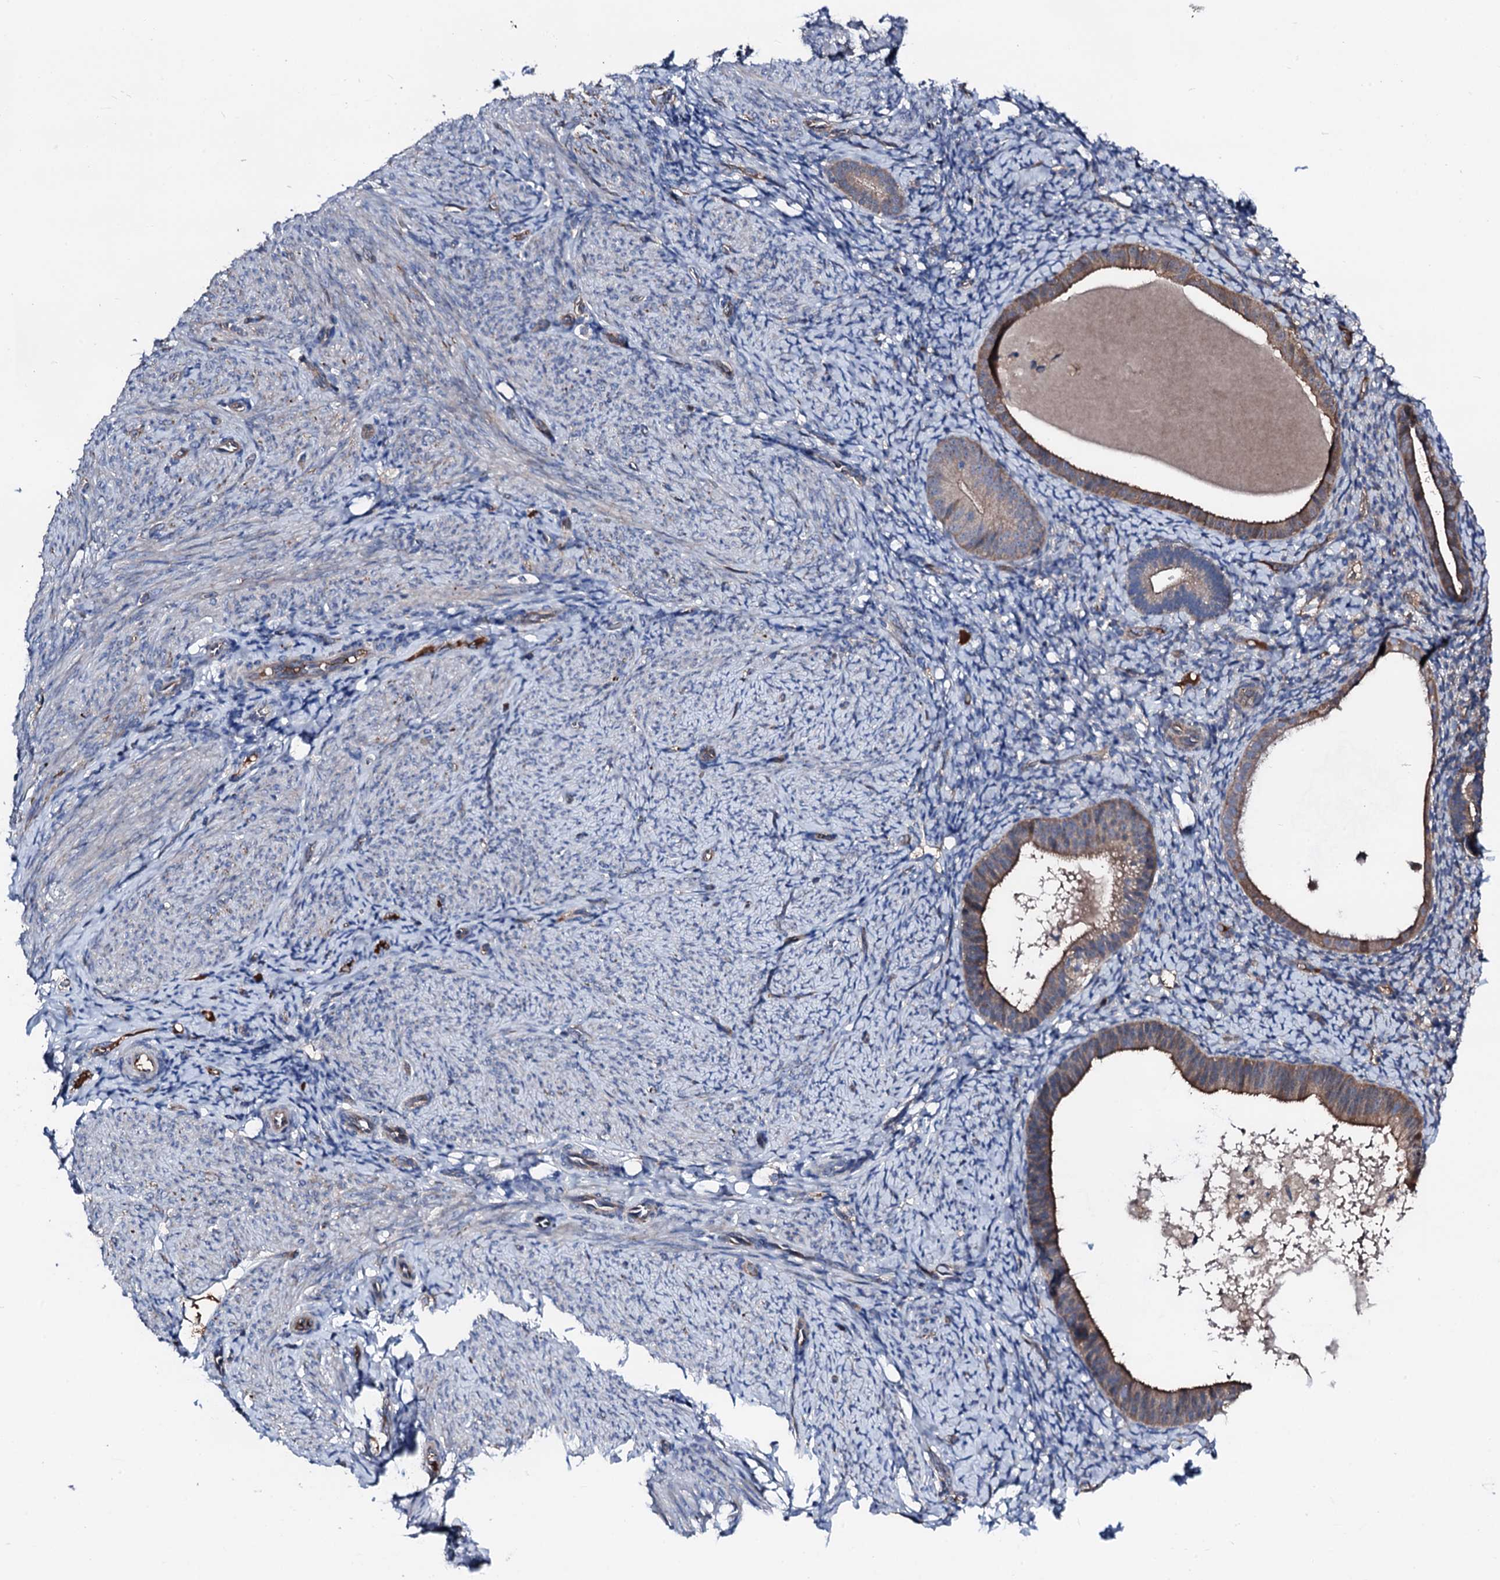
{"staining": {"intensity": "negative", "quantity": "none", "location": "none"}, "tissue": "endometrium", "cell_type": "Cells in endometrial stroma", "image_type": "normal", "snomed": [{"axis": "morphology", "description": "Normal tissue, NOS"}, {"axis": "topography", "description": "Endometrium"}], "caption": "The immunohistochemistry (IHC) histopathology image has no significant staining in cells in endometrial stroma of endometrium.", "gene": "TRAFD1", "patient": {"sex": "female", "age": 65}}